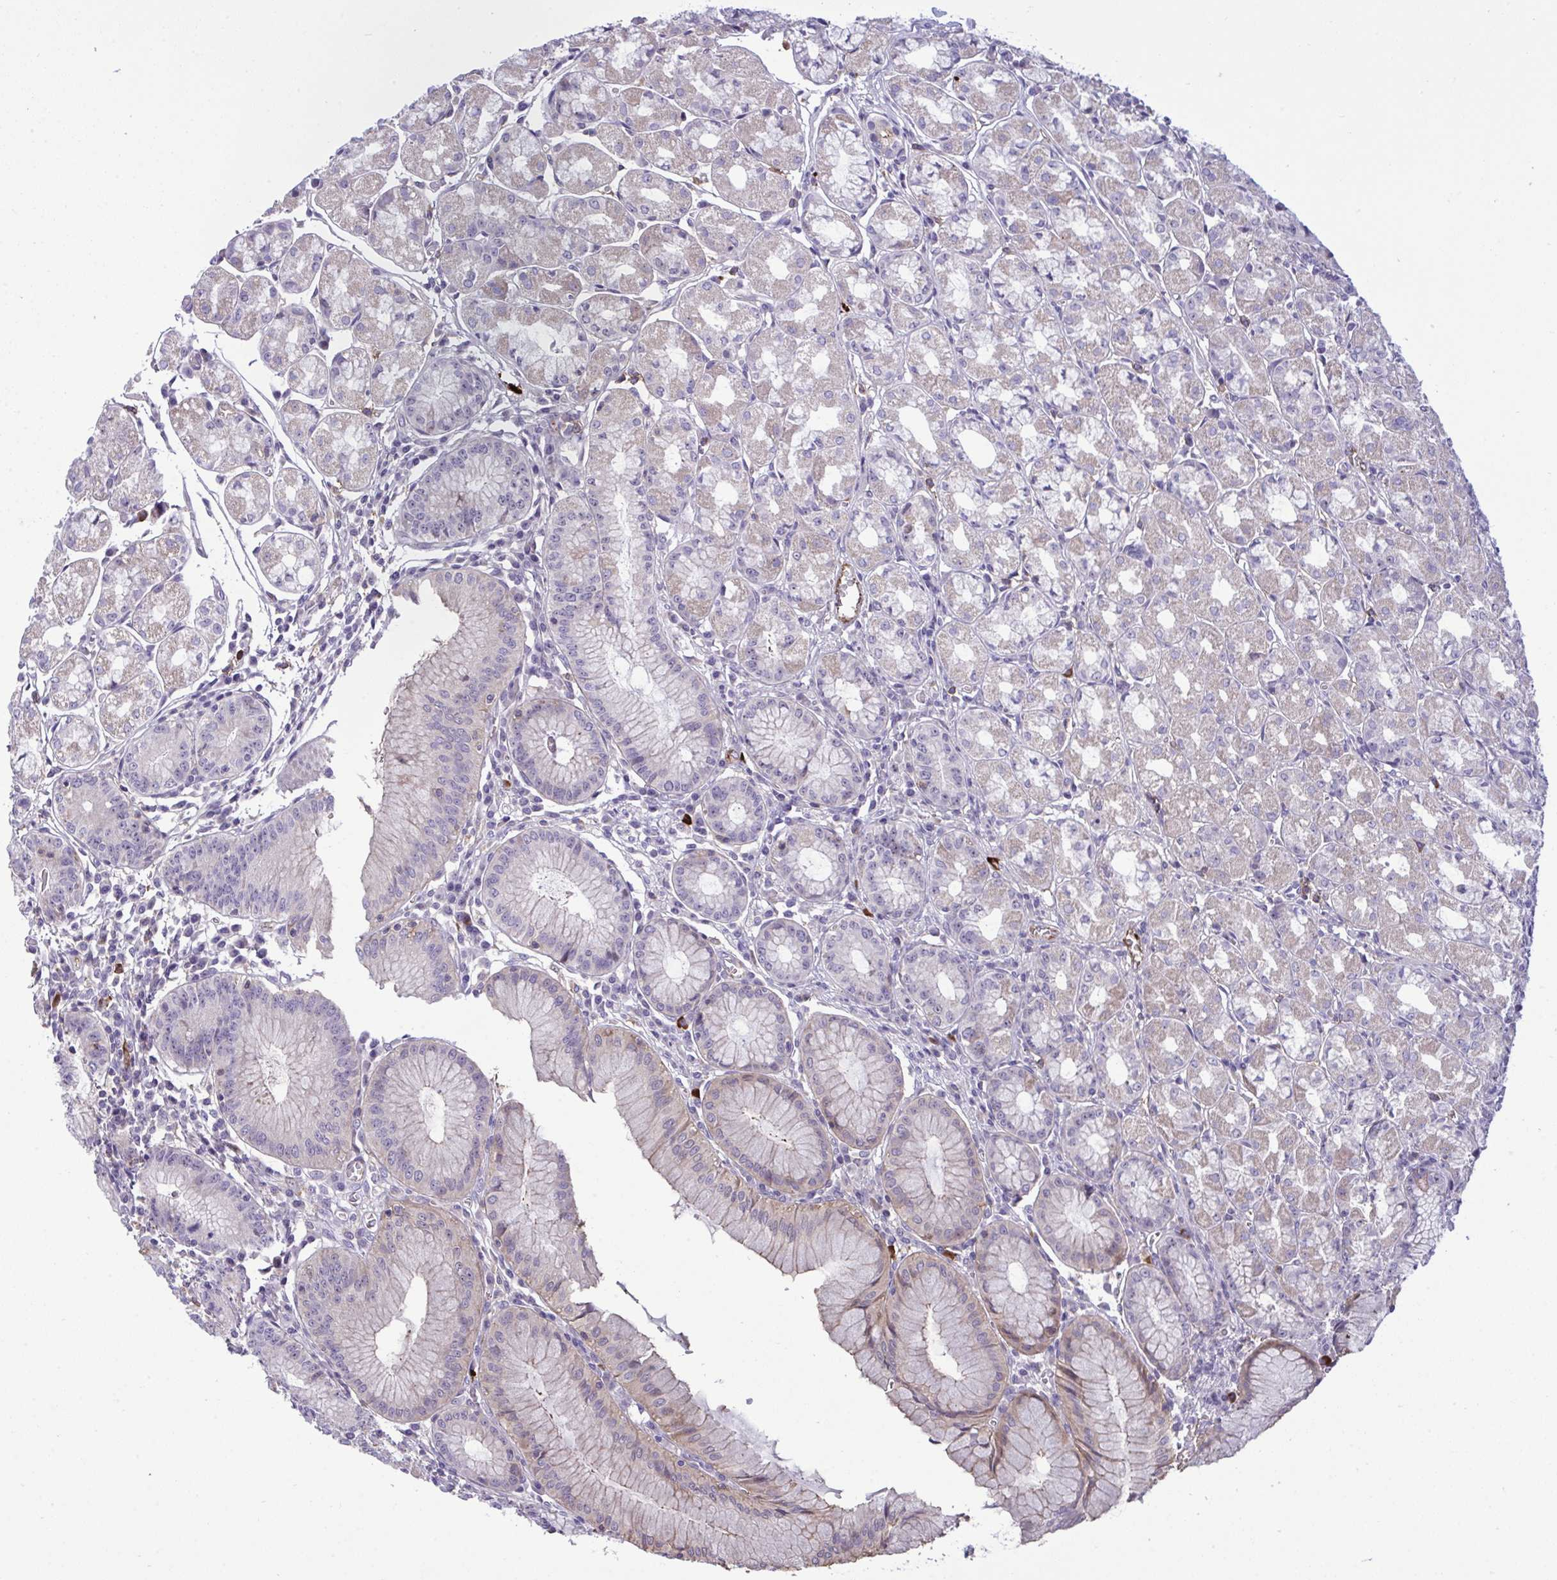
{"staining": {"intensity": "weak", "quantity": "25%-75%", "location": "cytoplasmic/membranous"}, "tissue": "stomach", "cell_type": "Glandular cells", "image_type": "normal", "snomed": [{"axis": "morphology", "description": "Normal tissue, NOS"}, {"axis": "topography", "description": "Stomach"}], "caption": "An immunohistochemistry histopathology image of normal tissue is shown. Protein staining in brown labels weak cytoplasmic/membranous positivity in stomach within glandular cells.", "gene": "CD101", "patient": {"sex": "male", "age": 55}}